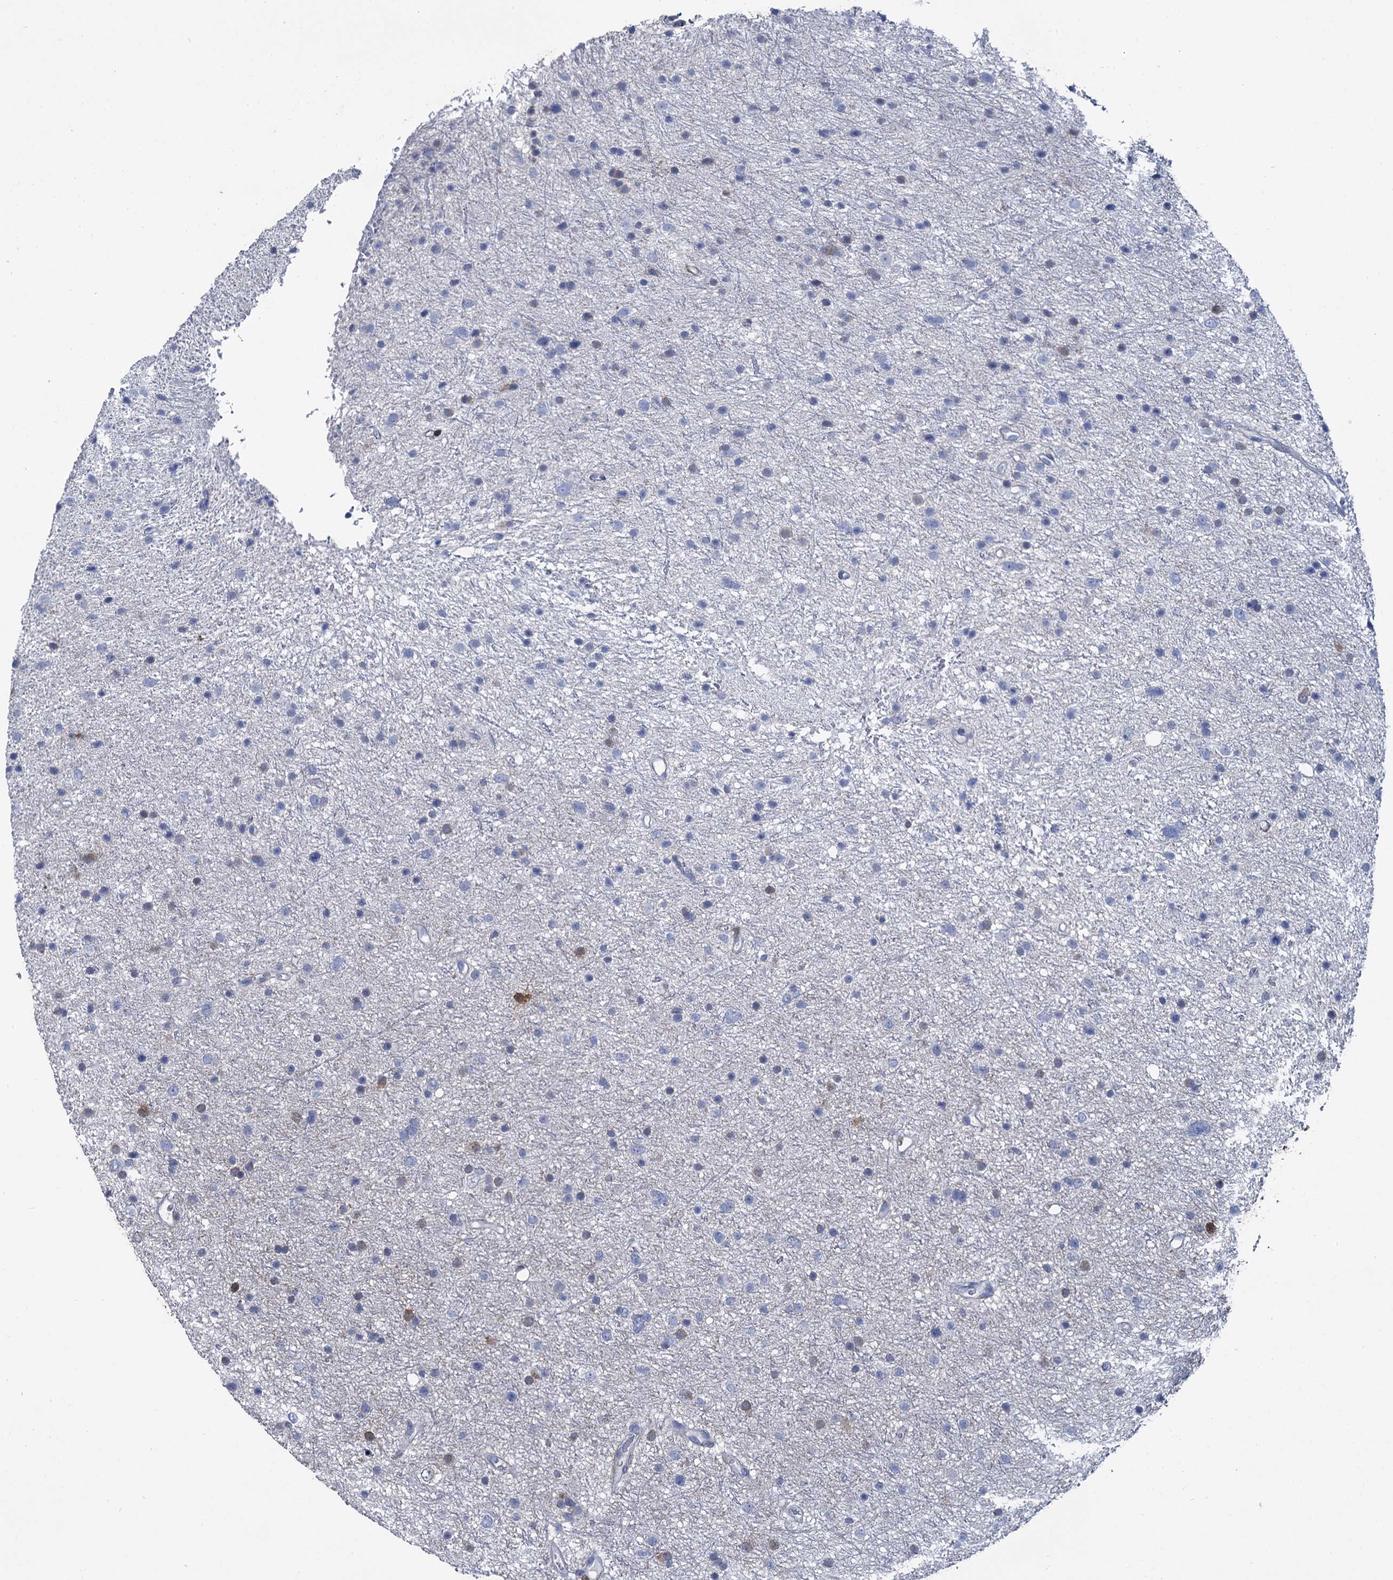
{"staining": {"intensity": "negative", "quantity": "none", "location": "none"}, "tissue": "glioma", "cell_type": "Tumor cells", "image_type": "cancer", "snomed": [{"axis": "morphology", "description": "Glioma, malignant, Low grade"}, {"axis": "topography", "description": "Cerebral cortex"}], "caption": "Photomicrograph shows no significant protein positivity in tumor cells of low-grade glioma (malignant).", "gene": "FABP5", "patient": {"sex": "female", "age": 39}}